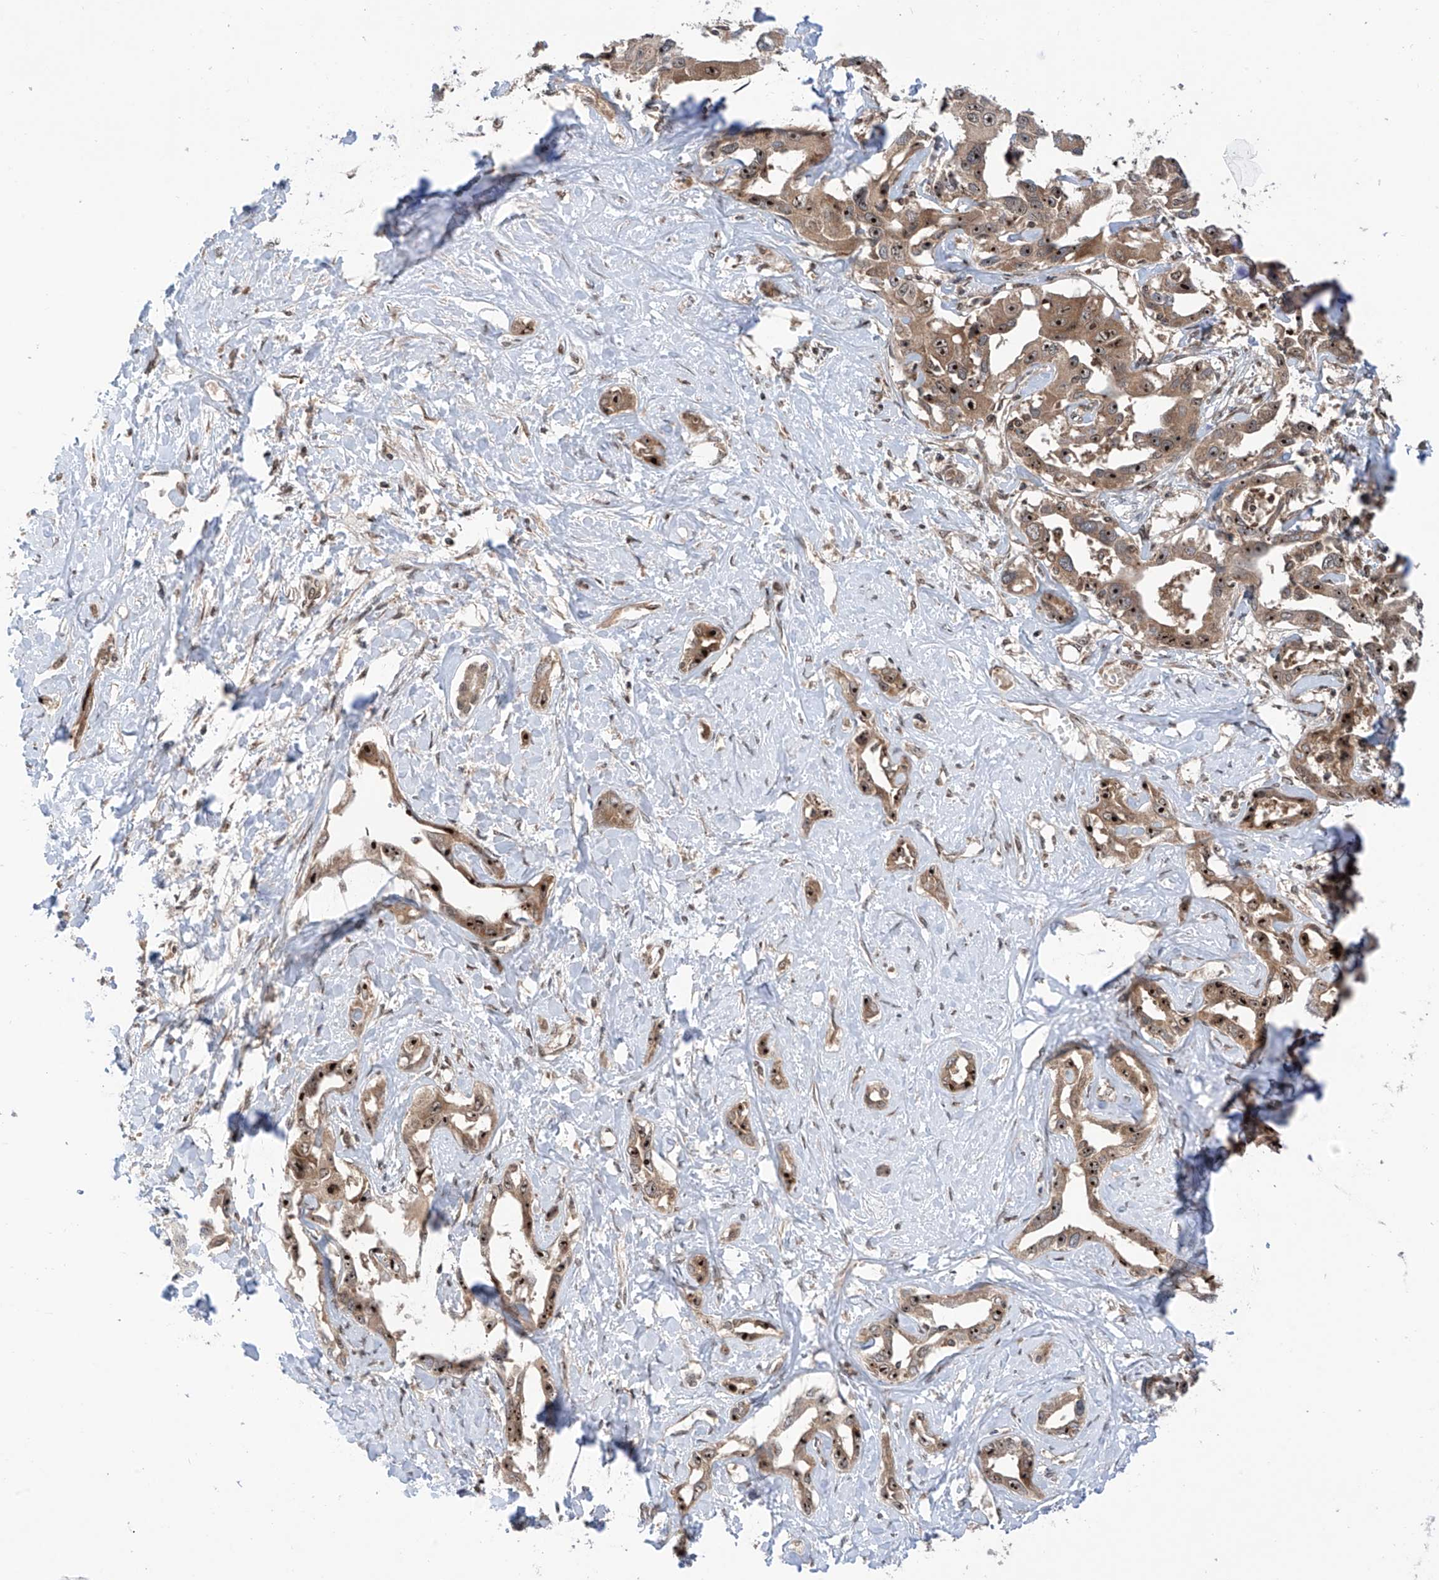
{"staining": {"intensity": "strong", "quantity": ">75%", "location": "cytoplasmic/membranous,nuclear"}, "tissue": "liver cancer", "cell_type": "Tumor cells", "image_type": "cancer", "snomed": [{"axis": "morphology", "description": "Cholangiocarcinoma"}, {"axis": "topography", "description": "Liver"}], "caption": "This photomicrograph reveals liver cancer stained with immunohistochemistry (IHC) to label a protein in brown. The cytoplasmic/membranous and nuclear of tumor cells show strong positivity for the protein. Nuclei are counter-stained blue.", "gene": "C1orf131", "patient": {"sex": "male", "age": 59}}